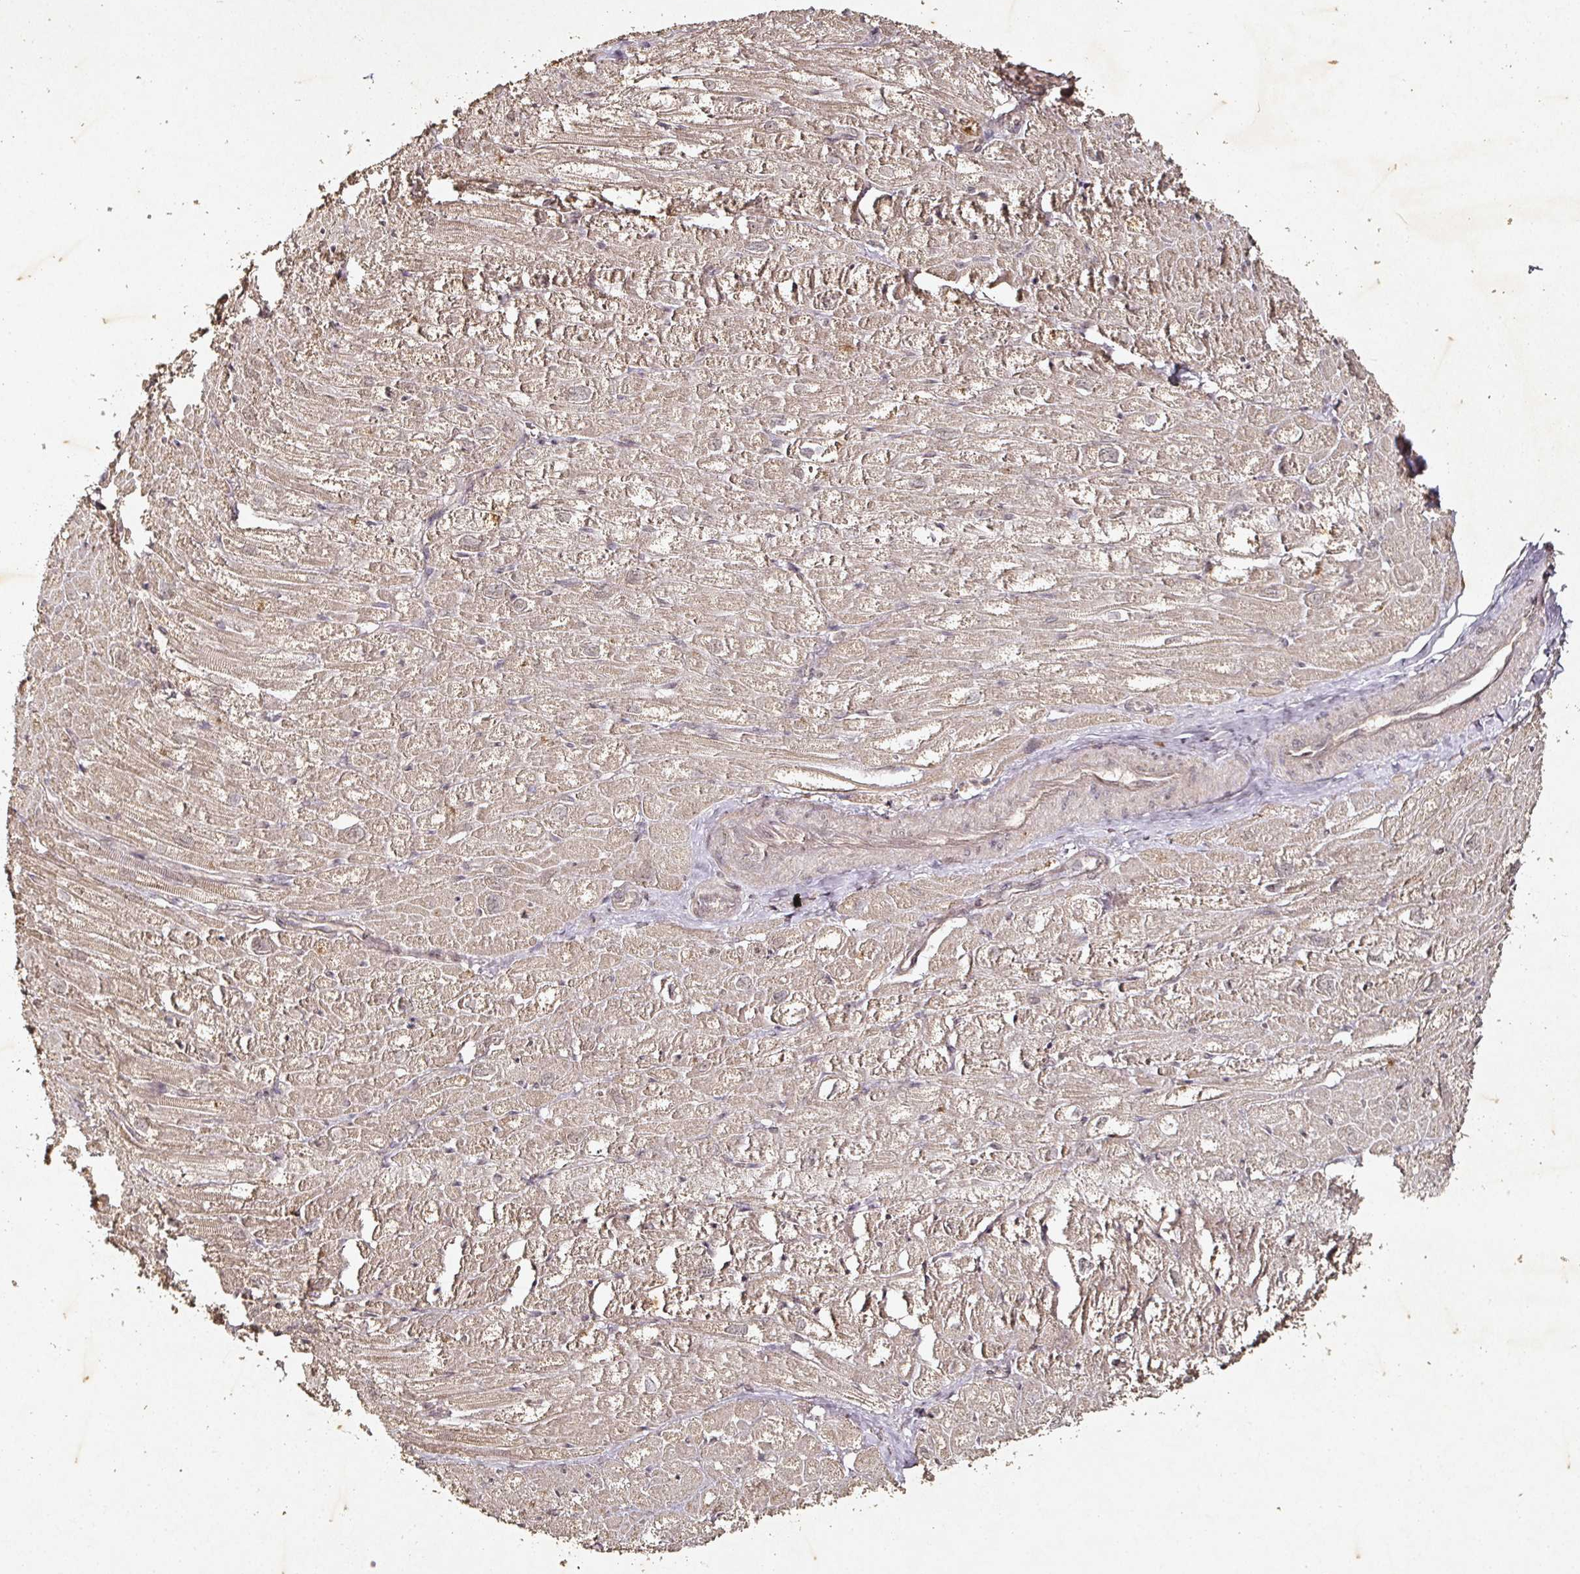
{"staining": {"intensity": "weak", "quantity": ">75%", "location": "cytoplasmic/membranous"}, "tissue": "heart muscle", "cell_type": "Cardiomyocytes", "image_type": "normal", "snomed": [{"axis": "morphology", "description": "Normal tissue, NOS"}, {"axis": "topography", "description": "Heart"}], "caption": "Protein expression analysis of benign human heart muscle reveals weak cytoplasmic/membranous staining in about >75% of cardiomyocytes. (DAB IHC, brown staining for protein, blue staining for nuclei).", "gene": "CAPN5", "patient": {"sex": "male", "age": 50}}